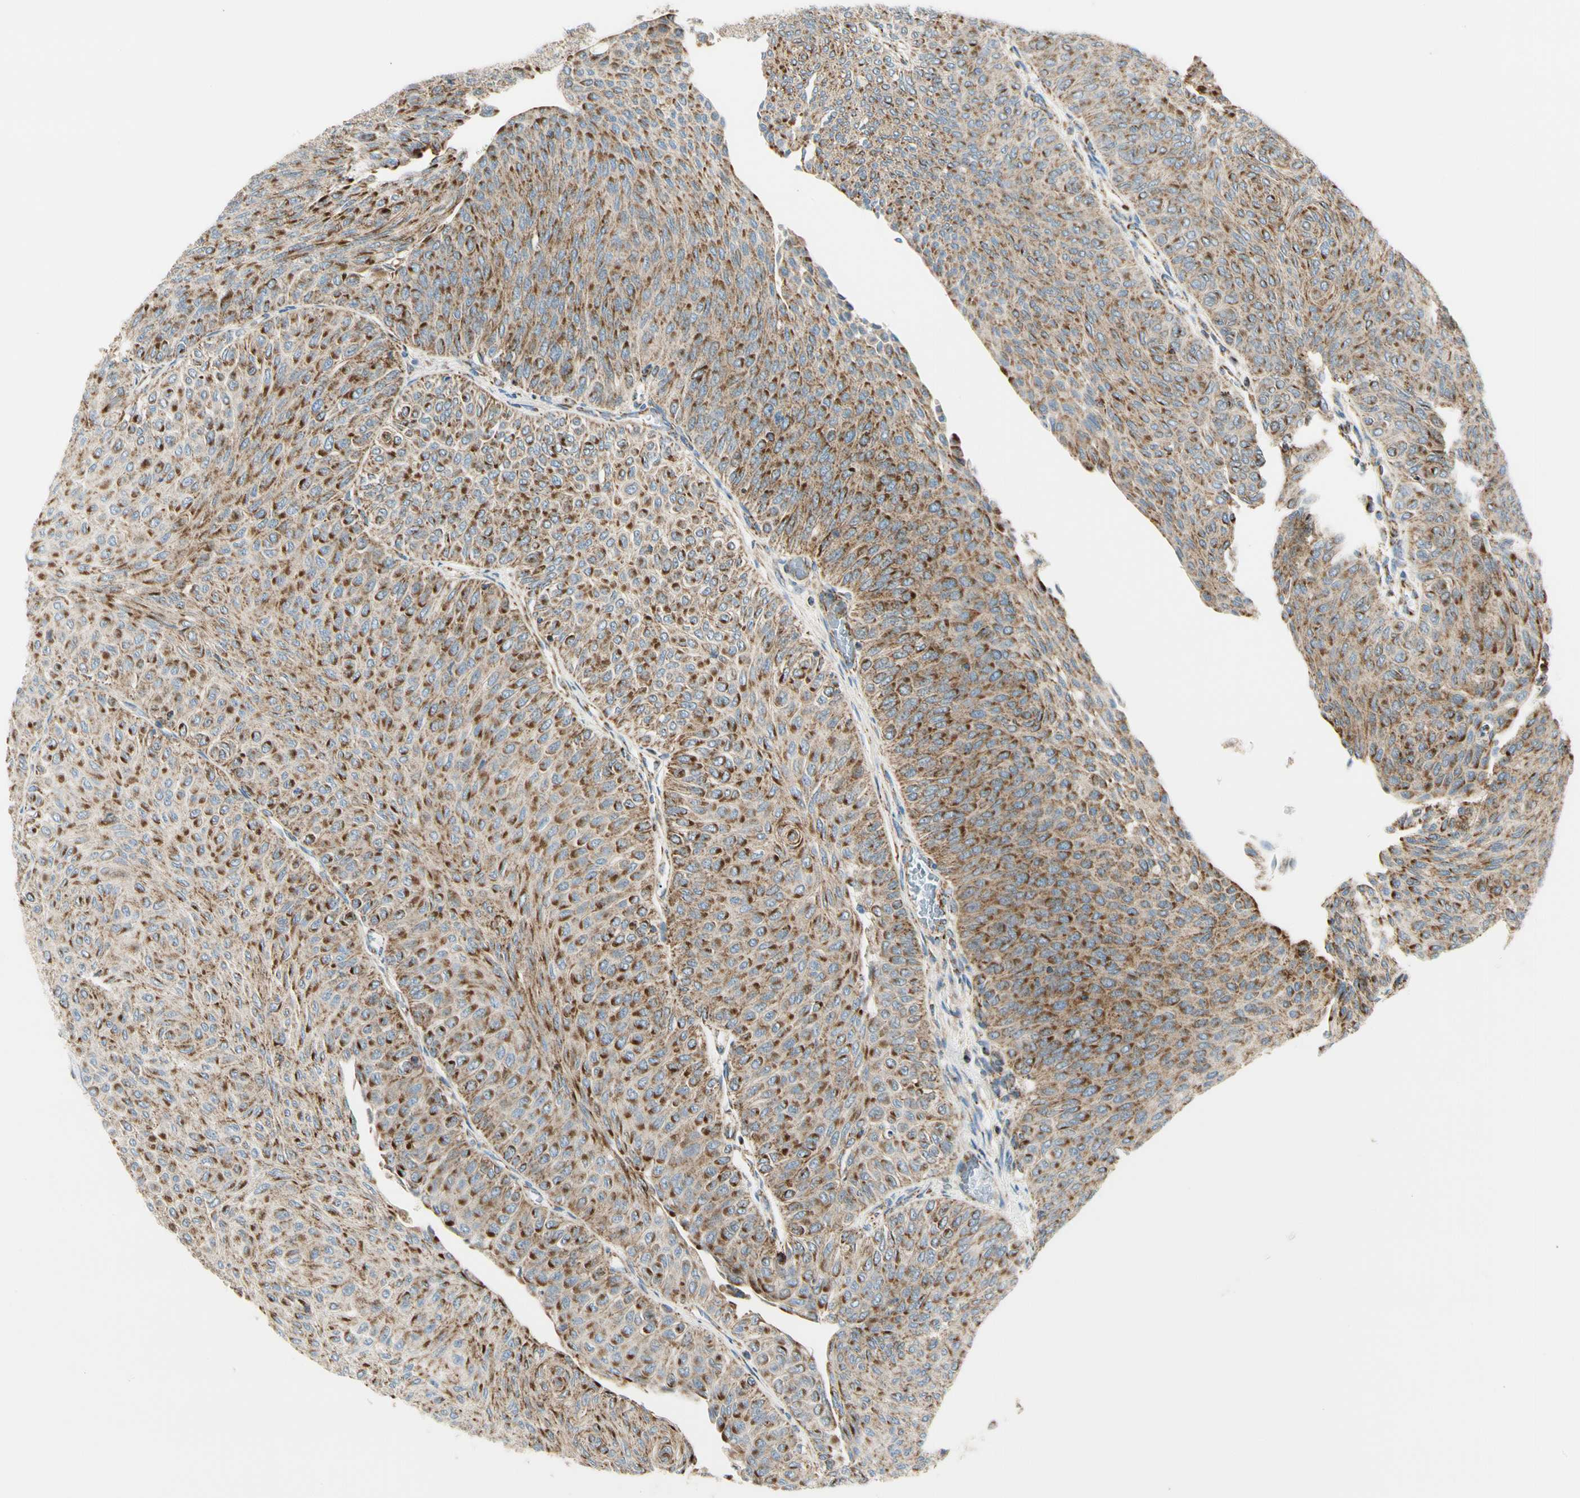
{"staining": {"intensity": "strong", "quantity": ">75%", "location": "cytoplasmic/membranous"}, "tissue": "urothelial cancer", "cell_type": "Tumor cells", "image_type": "cancer", "snomed": [{"axis": "morphology", "description": "Urothelial carcinoma, Low grade"}, {"axis": "topography", "description": "Urinary bladder"}], "caption": "This photomicrograph reveals immunohistochemistry staining of human low-grade urothelial carcinoma, with high strong cytoplasmic/membranous expression in approximately >75% of tumor cells.", "gene": "TBC1D10A", "patient": {"sex": "male", "age": 78}}